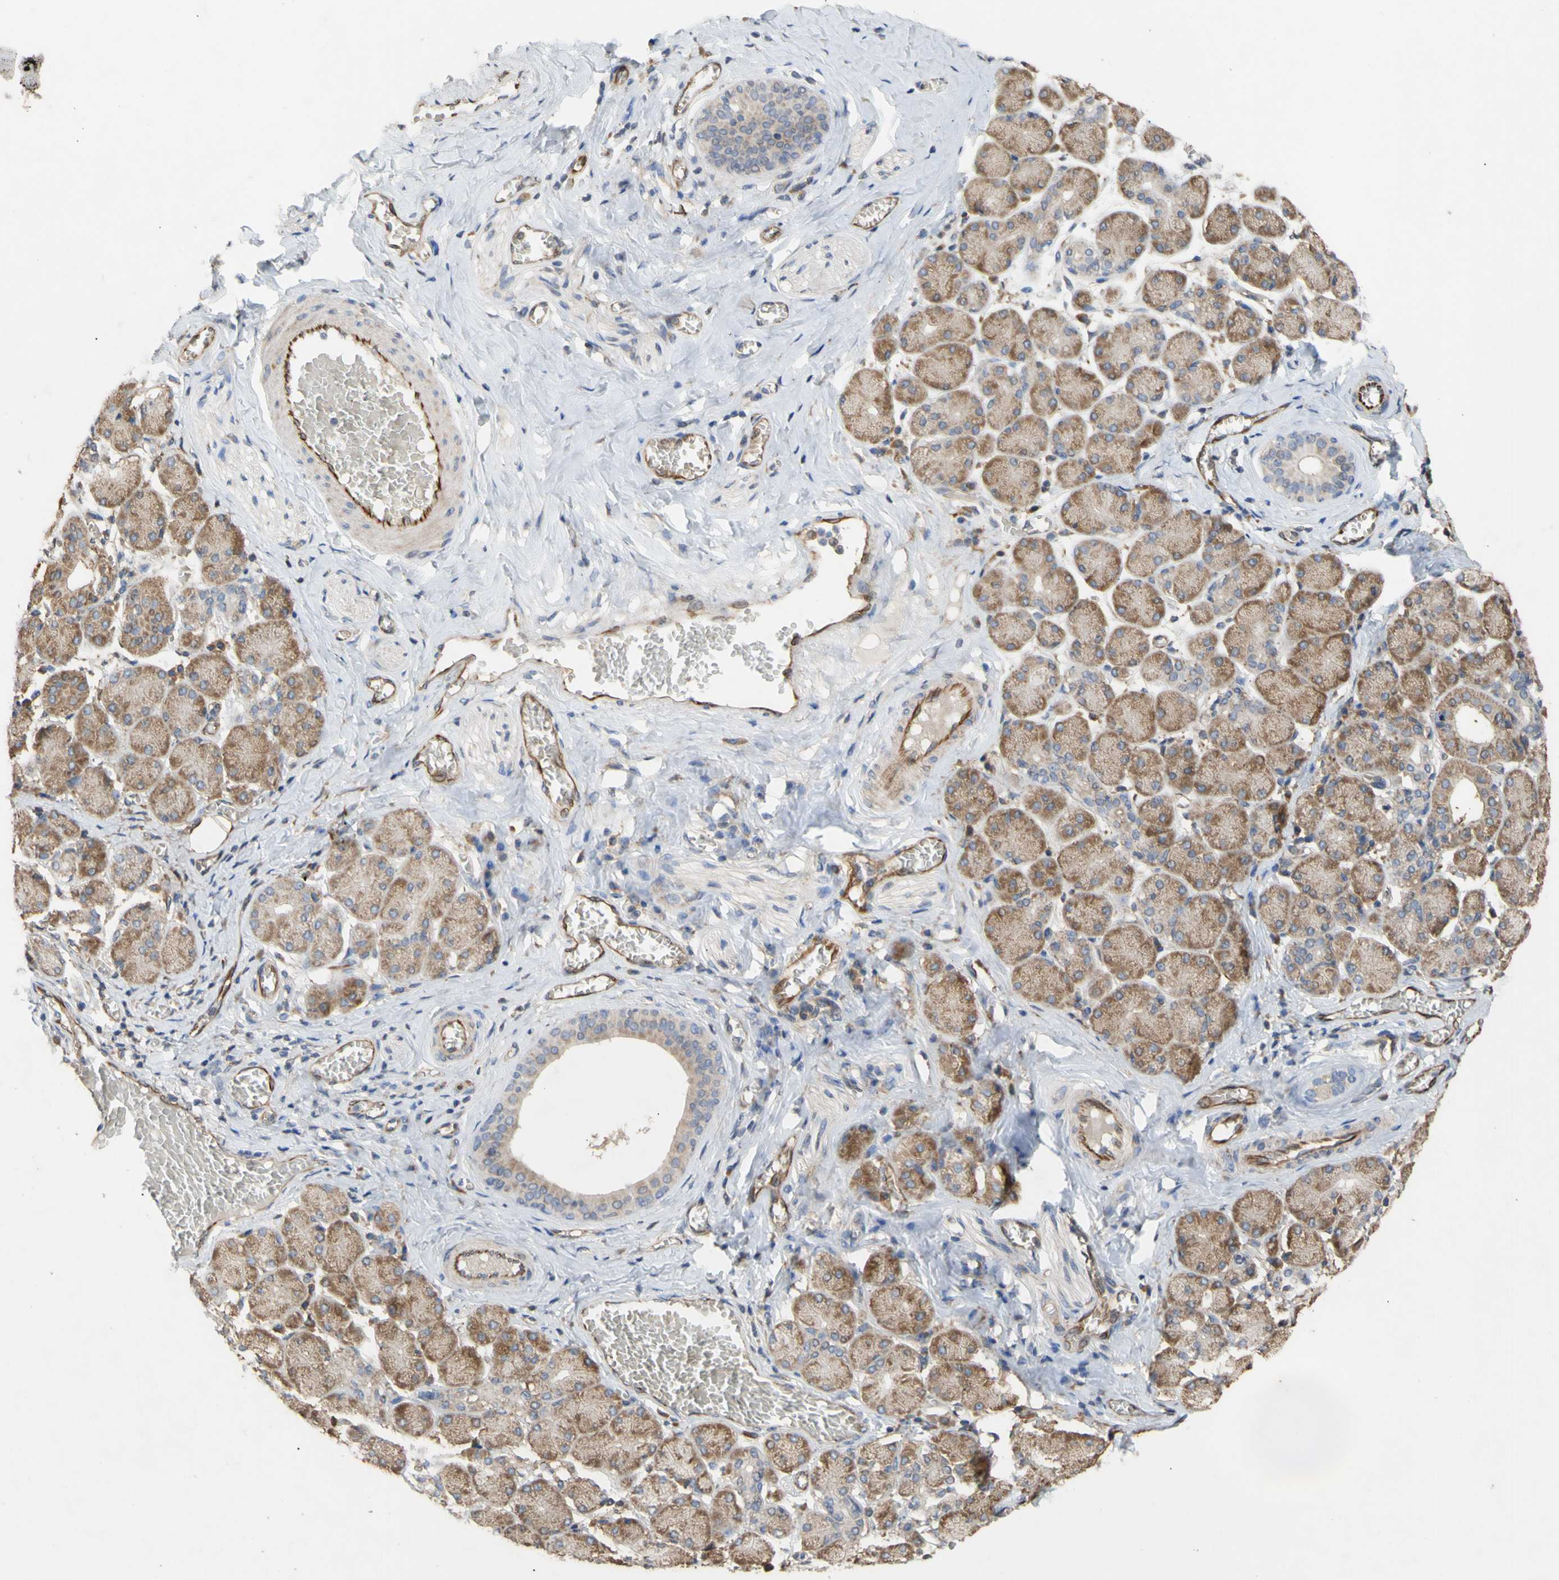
{"staining": {"intensity": "moderate", "quantity": ">75%", "location": "cytoplasmic/membranous"}, "tissue": "salivary gland", "cell_type": "Glandular cells", "image_type": "normal", "snomed": [{"axis": "morphology", "description": "Normal tissue, NOS"}, {"axis": "topography", "description": "Salivary gland"}], "caption": "Immunohistochemistry (IHC) (DAB) staining of unremarkable human salivary gland shows moderate cytoplasmic/membranous protein positivity in about >75% of glandular cells. The protein of interest is stained brown, and the nuclei are stained in blue (DAB (3,3'-diaminobenzidine) IHC with brightfield microscopy, high magnification).", "gene": "EIF2S3", "patient": {"sex": "female", "age": 24}}